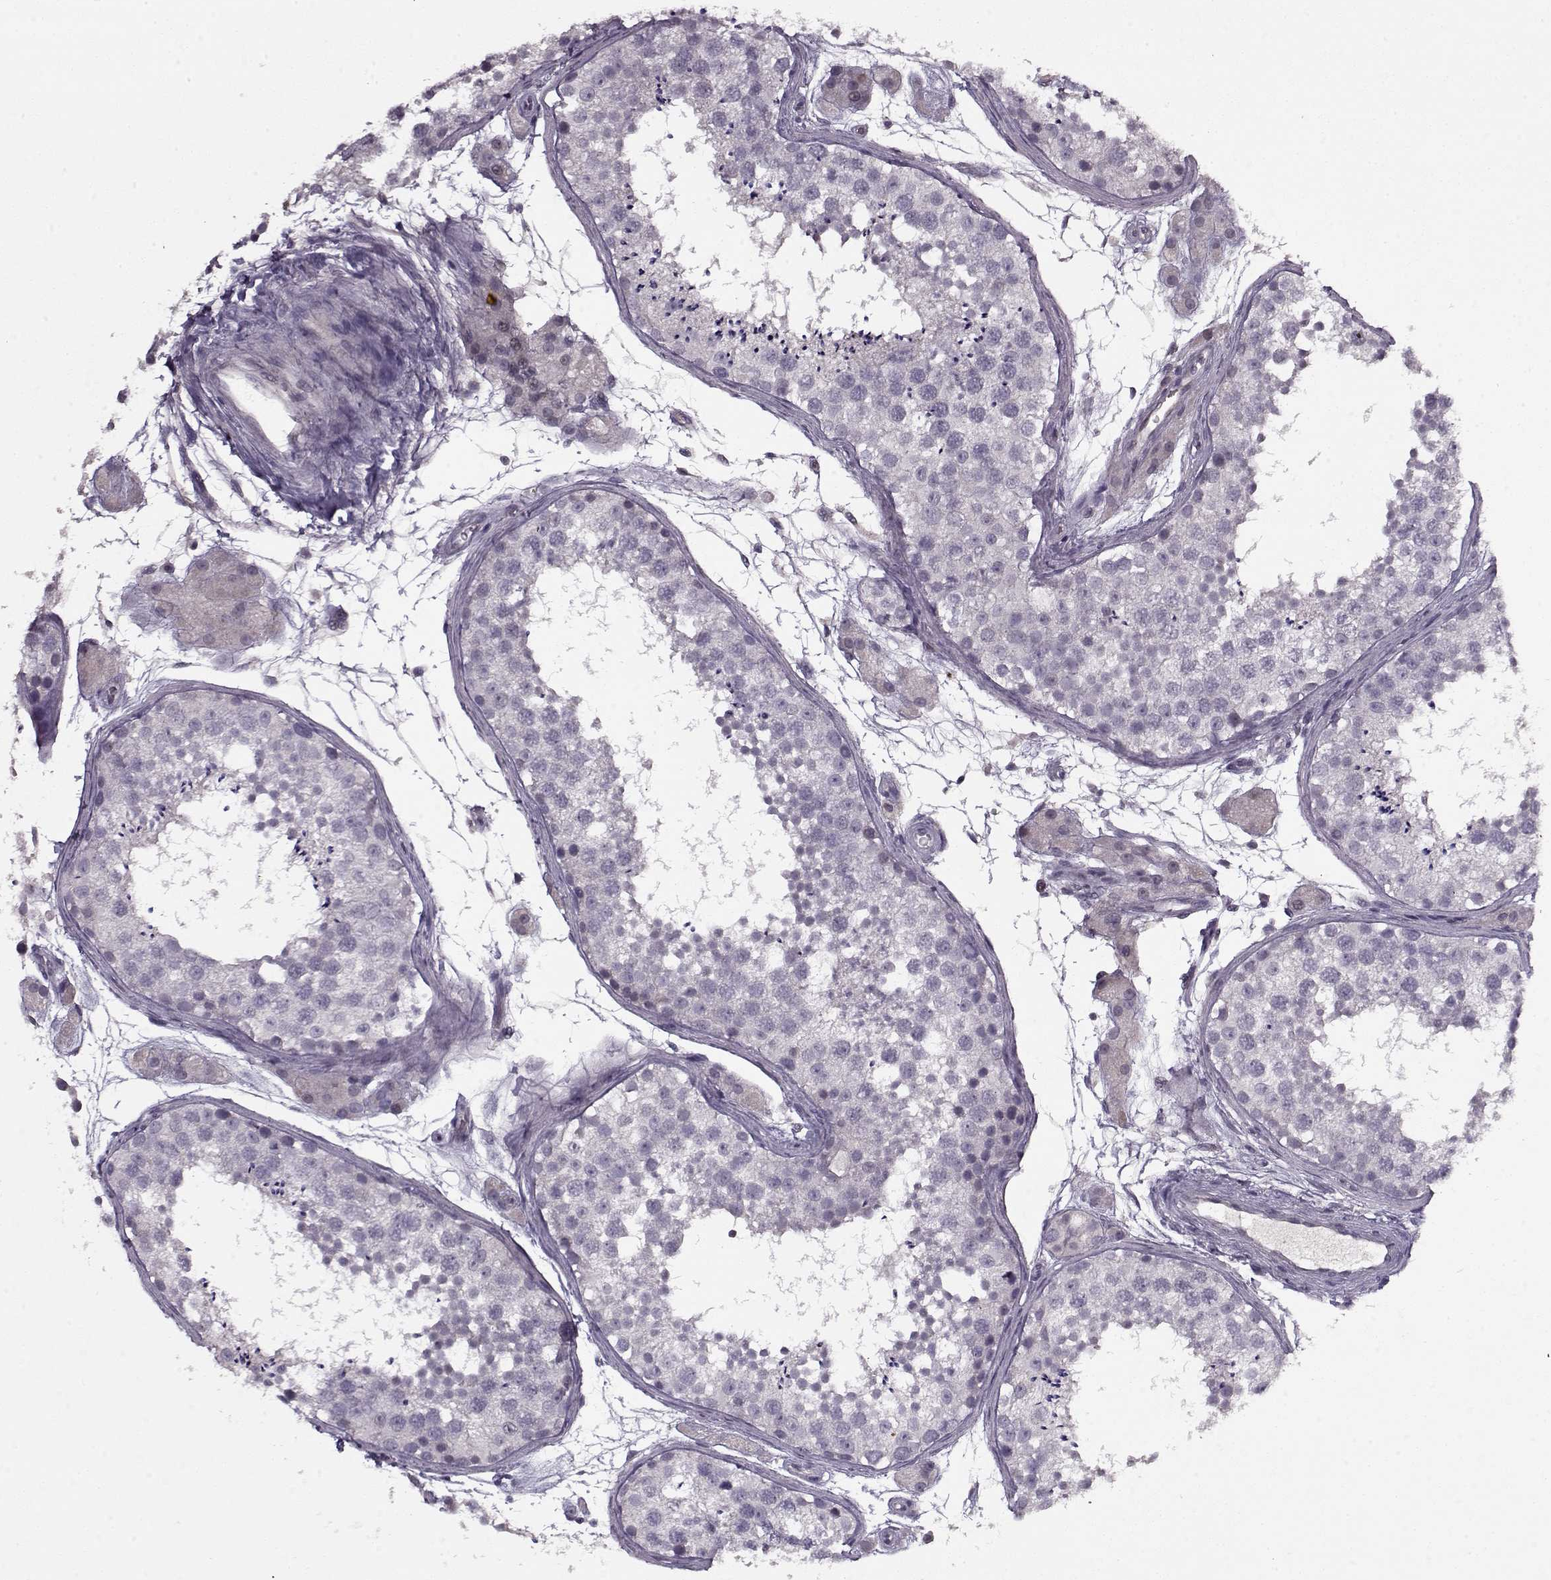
{"staining": {"intensity": "negative", "quantity": "none", "location": "none"}, "tissue": "testis", "cell_type": "Cells in seminiferous ducts", "image_type": "normal", "snomed": [{"axis": "morphology", "description": "Normal tissue, NOS"}, {"axis": "topography", "description": "Testis"}], "caption": "Unremarkable testis was stained to show a protein in brown. There is no significant staining in cells in seminiferous ducts. (DAB IHC, high magnification).", "gene": "KRT9", "patient": {"sex": "male", "age": 41}}